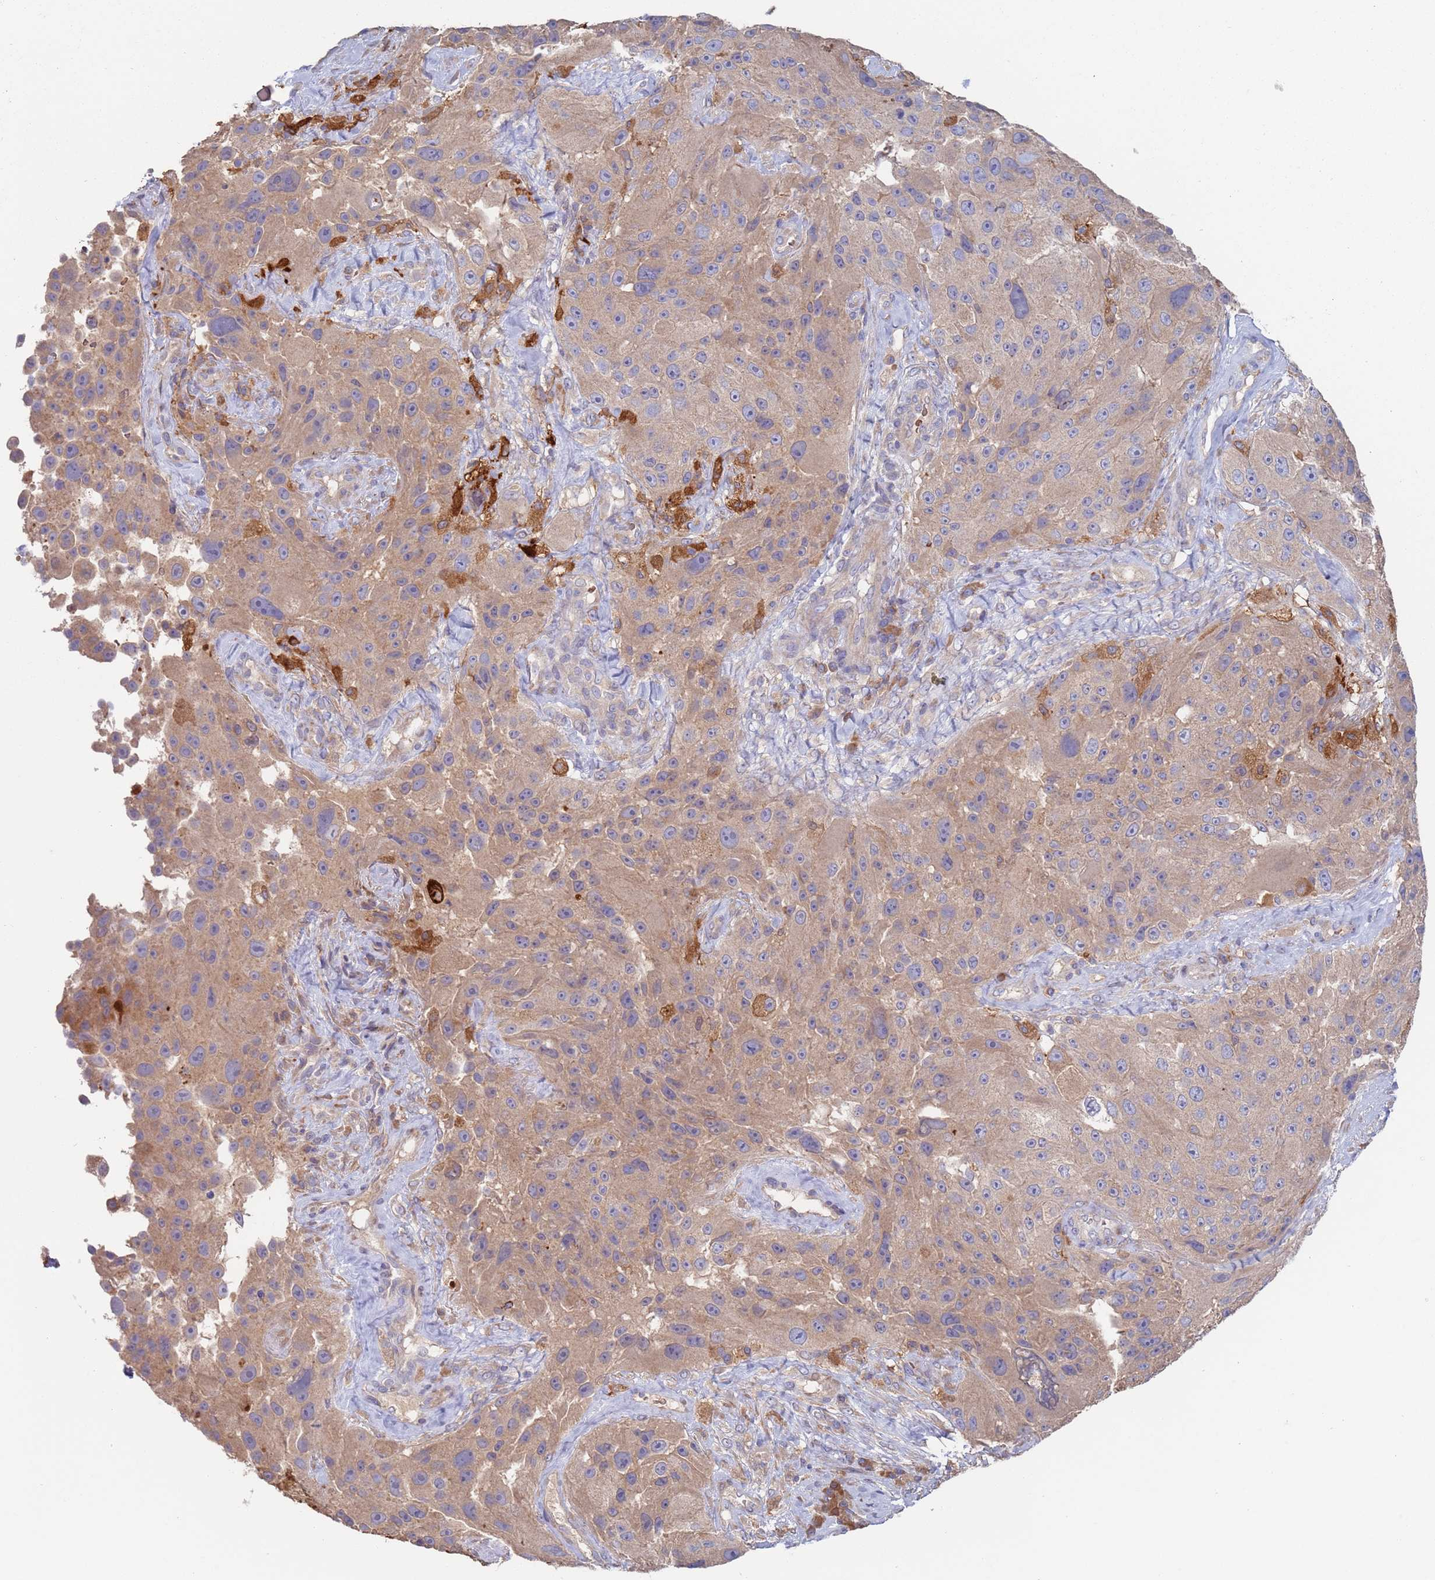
{"staining": {"intensity": "weak", "quantity": ">75%", "location": "cytoplasmic/membranous"}, "tissue": "melanoma", "cell_type": "Tumor cells", "image_type": "cancer", "snomed": [{"axis": "morphology", "description": "Malignant melanoma, Metastatic site"}, {"axis": "topography", "description": "Lymph node"}], "caption": "A high-resolution micrograph shows IHC staining of melanoma, which demonstrates weak cytoplasmic/membranous expression in approximately >75% of tumor cells.", "gene": "MALRD1", "patient": {"sex": "male", "age": 62}}